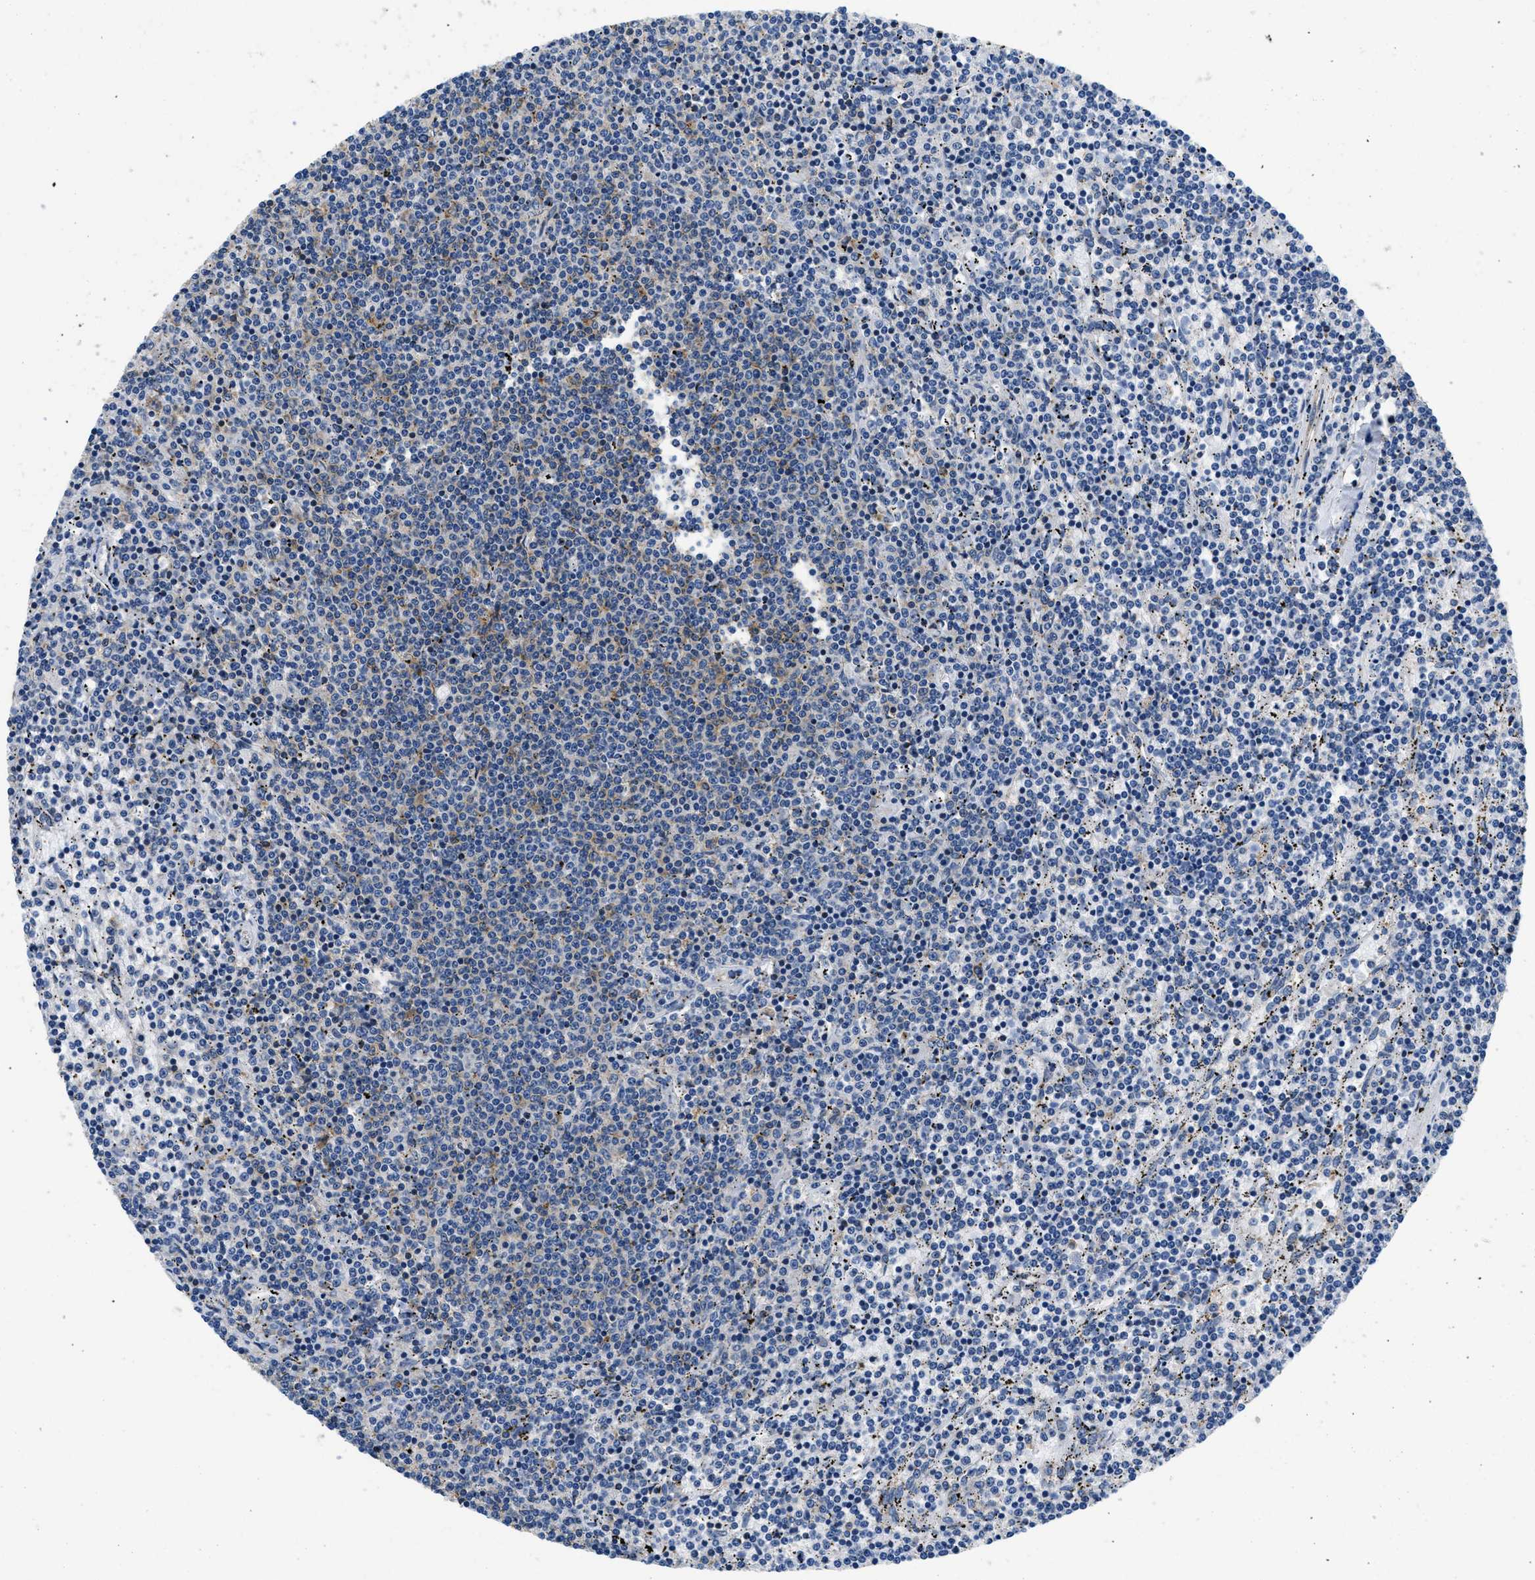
{"staining": {"intensity": "negative", "quantity": "none", "location": "none"}, "tissue": "lymphoma", "cell_type": "Tumor cells", "image_type": "cancer", "snomed": [{"axis": "morphology", "description": "Malignant lymphoma, non-Hodgkin's type, Low grade"}, {"axis": "topography", "description": "Spleen"}], "caption": "DAB (3,3'-diaminobenzidine) immunohistochemical staining of low-grade malignant lymphoma, non-Hodgkin's type demonstrates no significant positivity in tumor cells. The staining was performed using DAB to visualize the protein expression in brown, while the nuclei were stained in blue with hematoxylin (Magnification: 20x).", "gene": "ABCF1", "patient": {"sex": "female", "age": 50}}